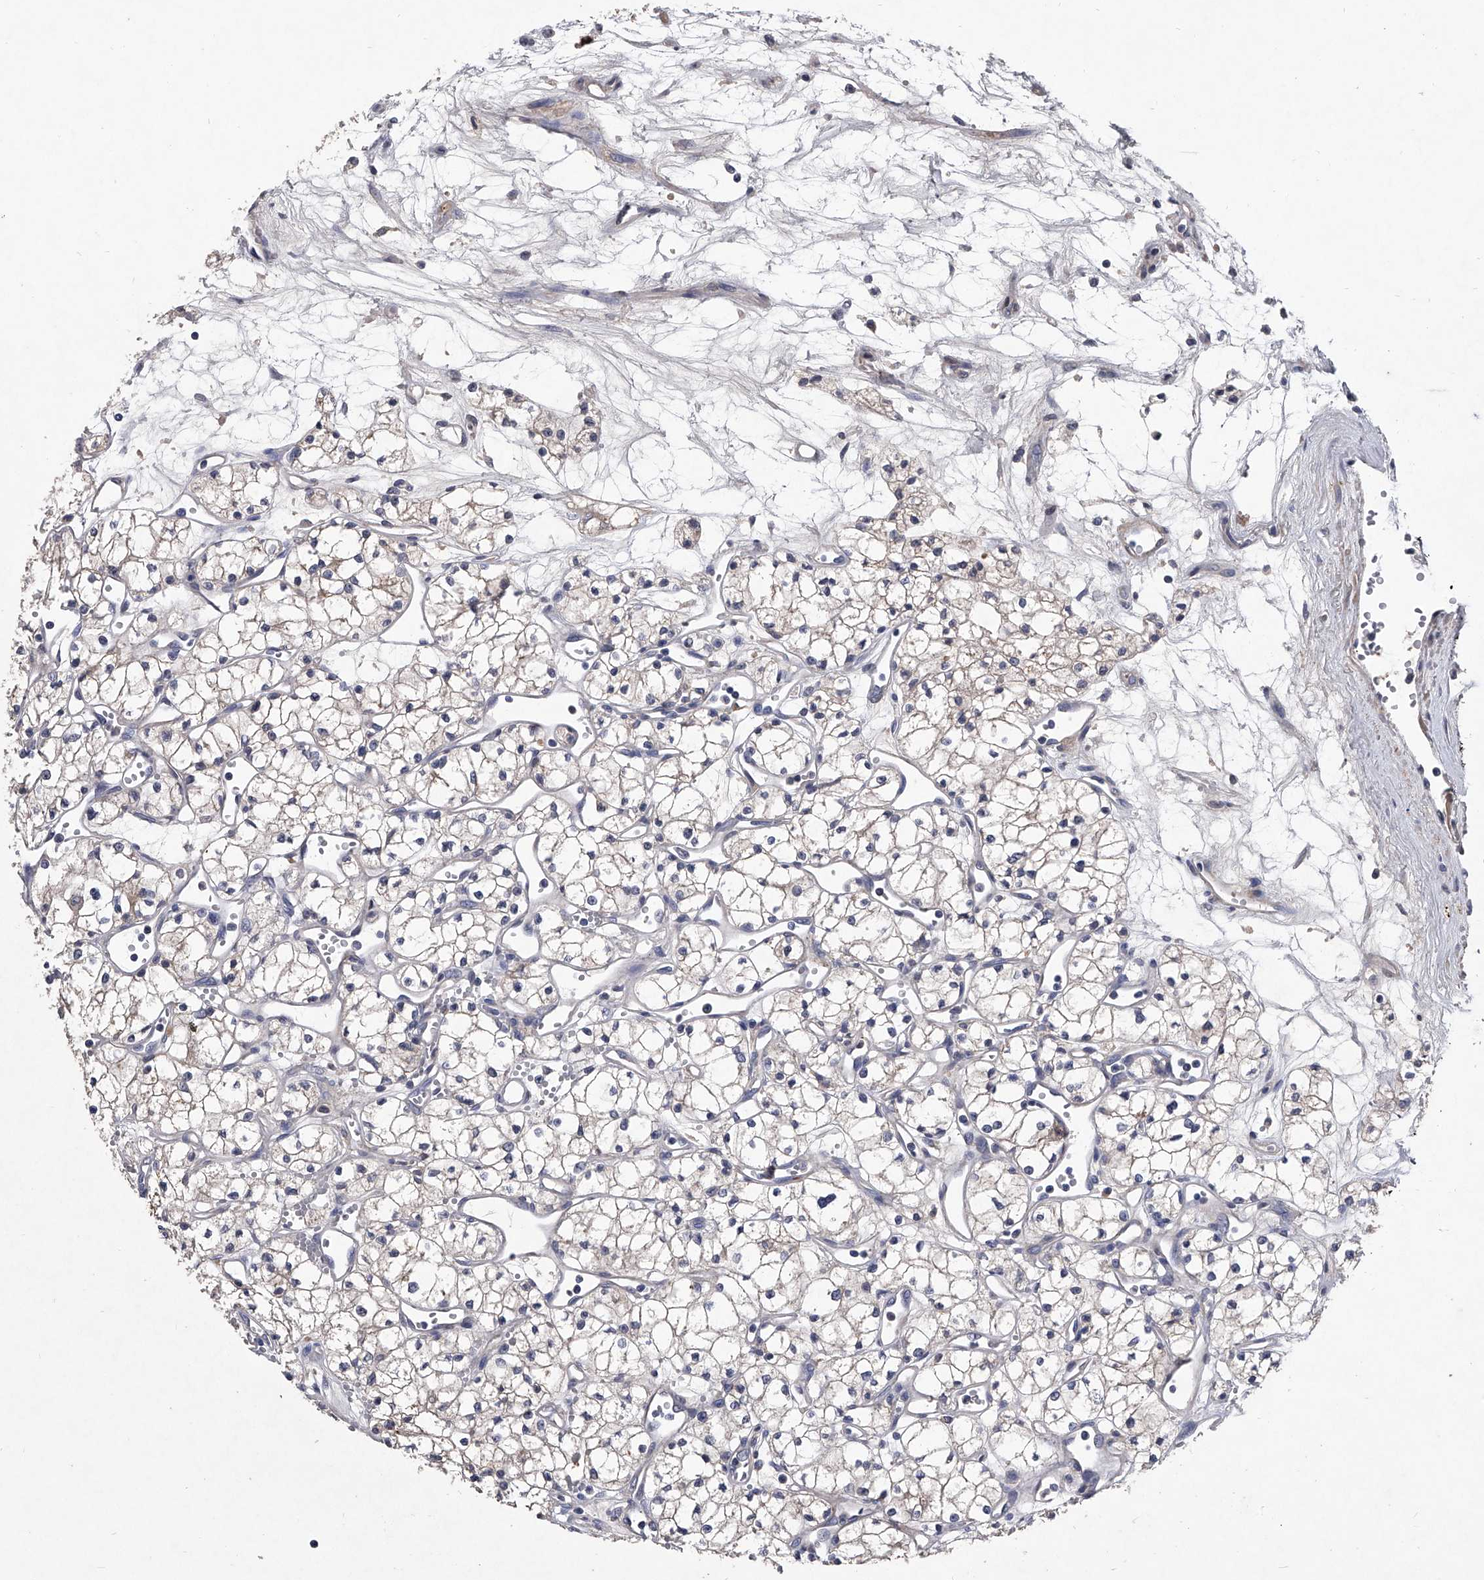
{"staining": {"intensity": "weak", "quantity": "25%-75%", "location": "cytoplasmic/membranous"}, "tissue": "renal cancer", "cell_type": "Tumor cells", "image_type": "cancer", "snomed": [{"axis": "morphology", "description": "Adenocarcinoma, NOS"}, {"axis": "topography", "description": "Kidney"}], "caption": "Adenocarcinoma (renal) stained for a protein (brown) shows weak cytoplasmic/membranous positive staining in approximately 25%-75% of tumor cells.", "gene": "C5", "patient": {"sex": "male", "age": 59}}